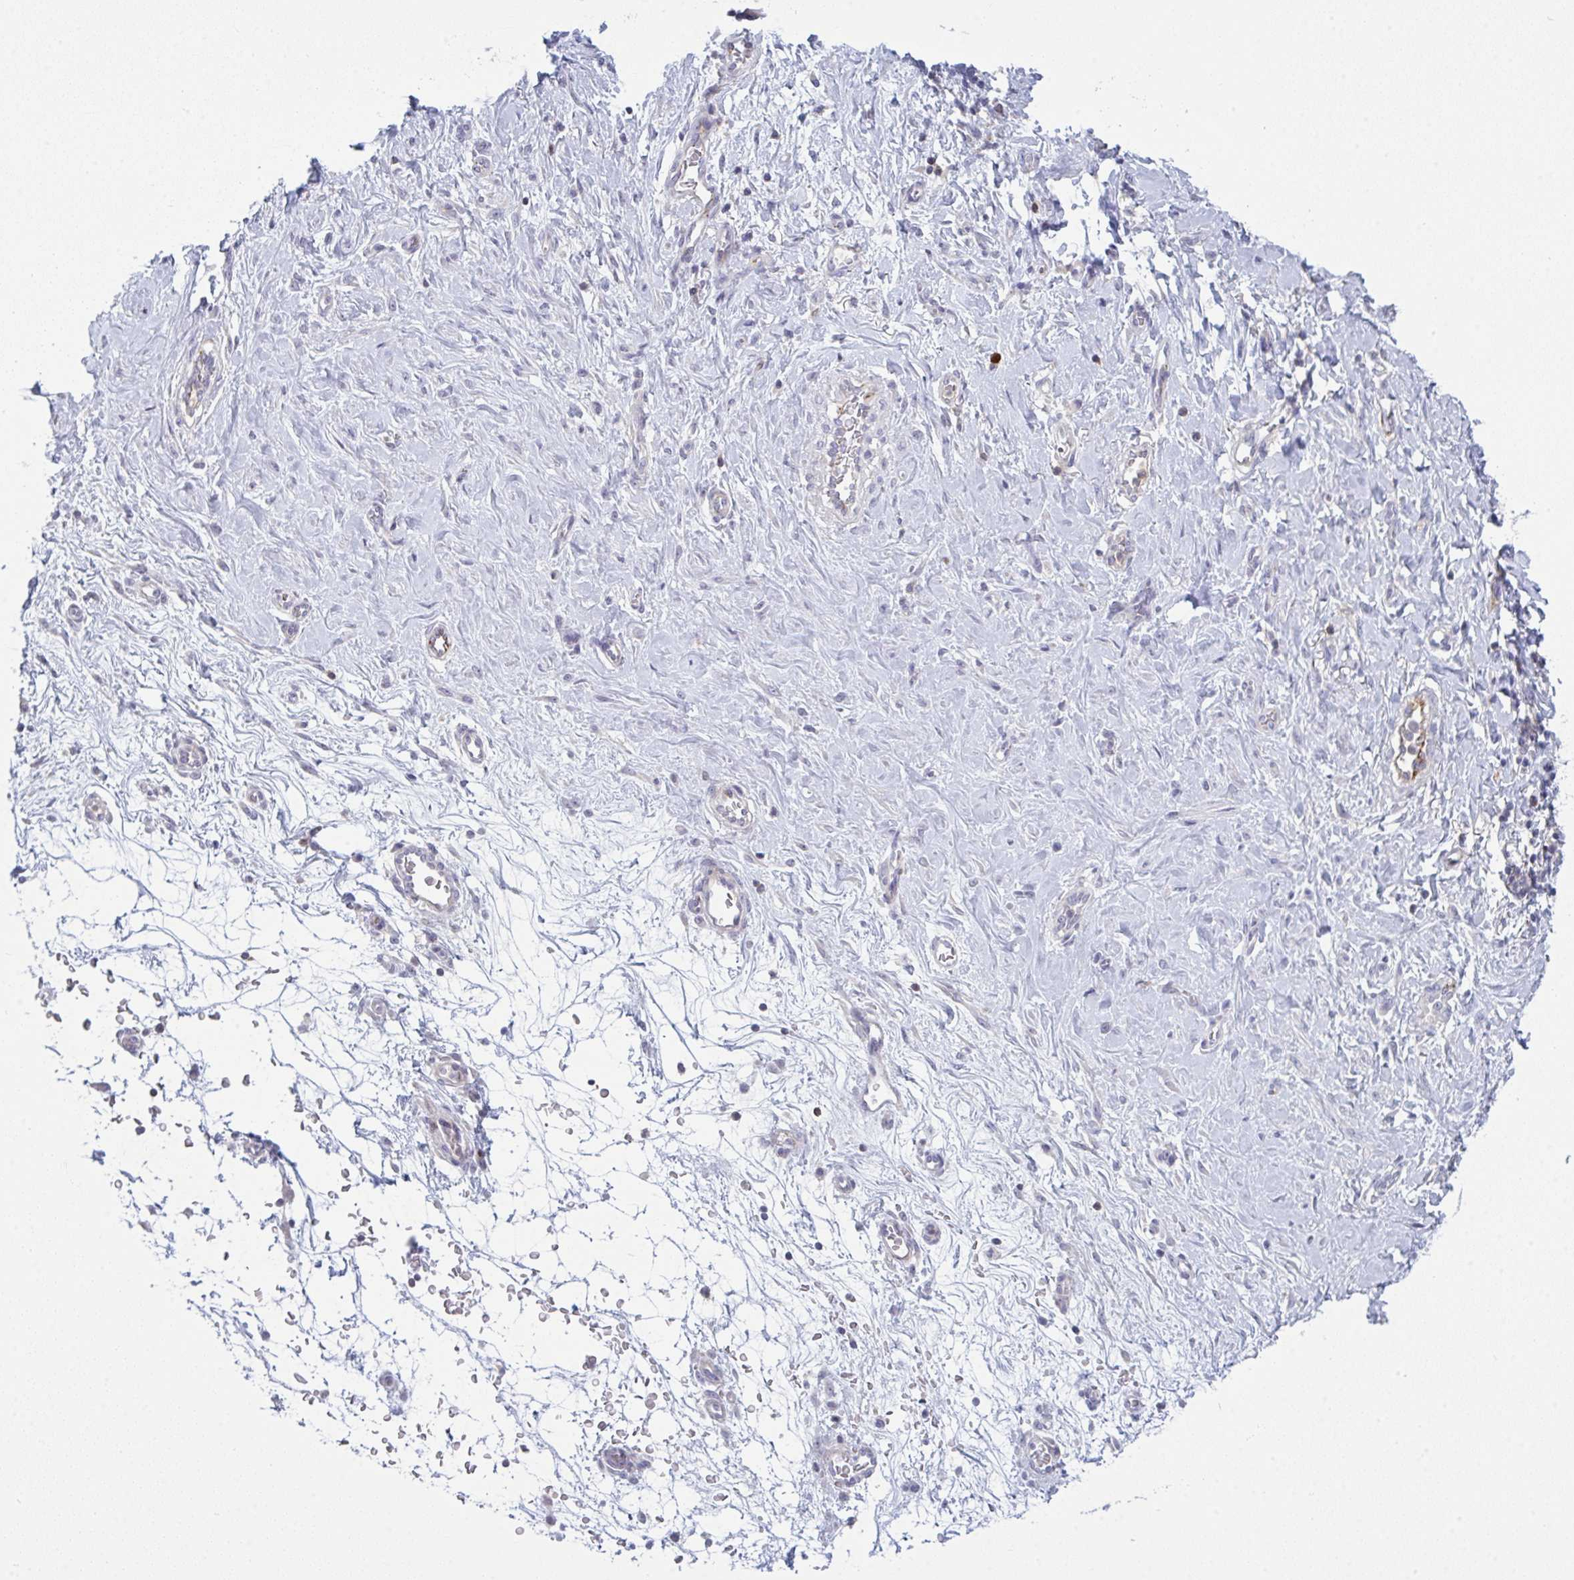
{"staining": {"intensity": "negative", "quantity": "none", "location": "none"}, "tissue": "stomach cancer", "cell_type": "Tumor cells", "image_type": "cancer", "snomed": [{"axis": "morphology", "description": "Adenocarcinoma, NOS"}, {"axis": "topography", "description": "Stomach"}], "caption": "The immunohistochemistry histopathology image has no significant positivity in tumor cells of stomach cancer tissue. (DAB (3,3'-diaminobenzidine) immunohistochemistry visualized using brightfield microscopy, high magnification).", "gene": "CD80", "patient": {"sex": "male", "age": 48}}